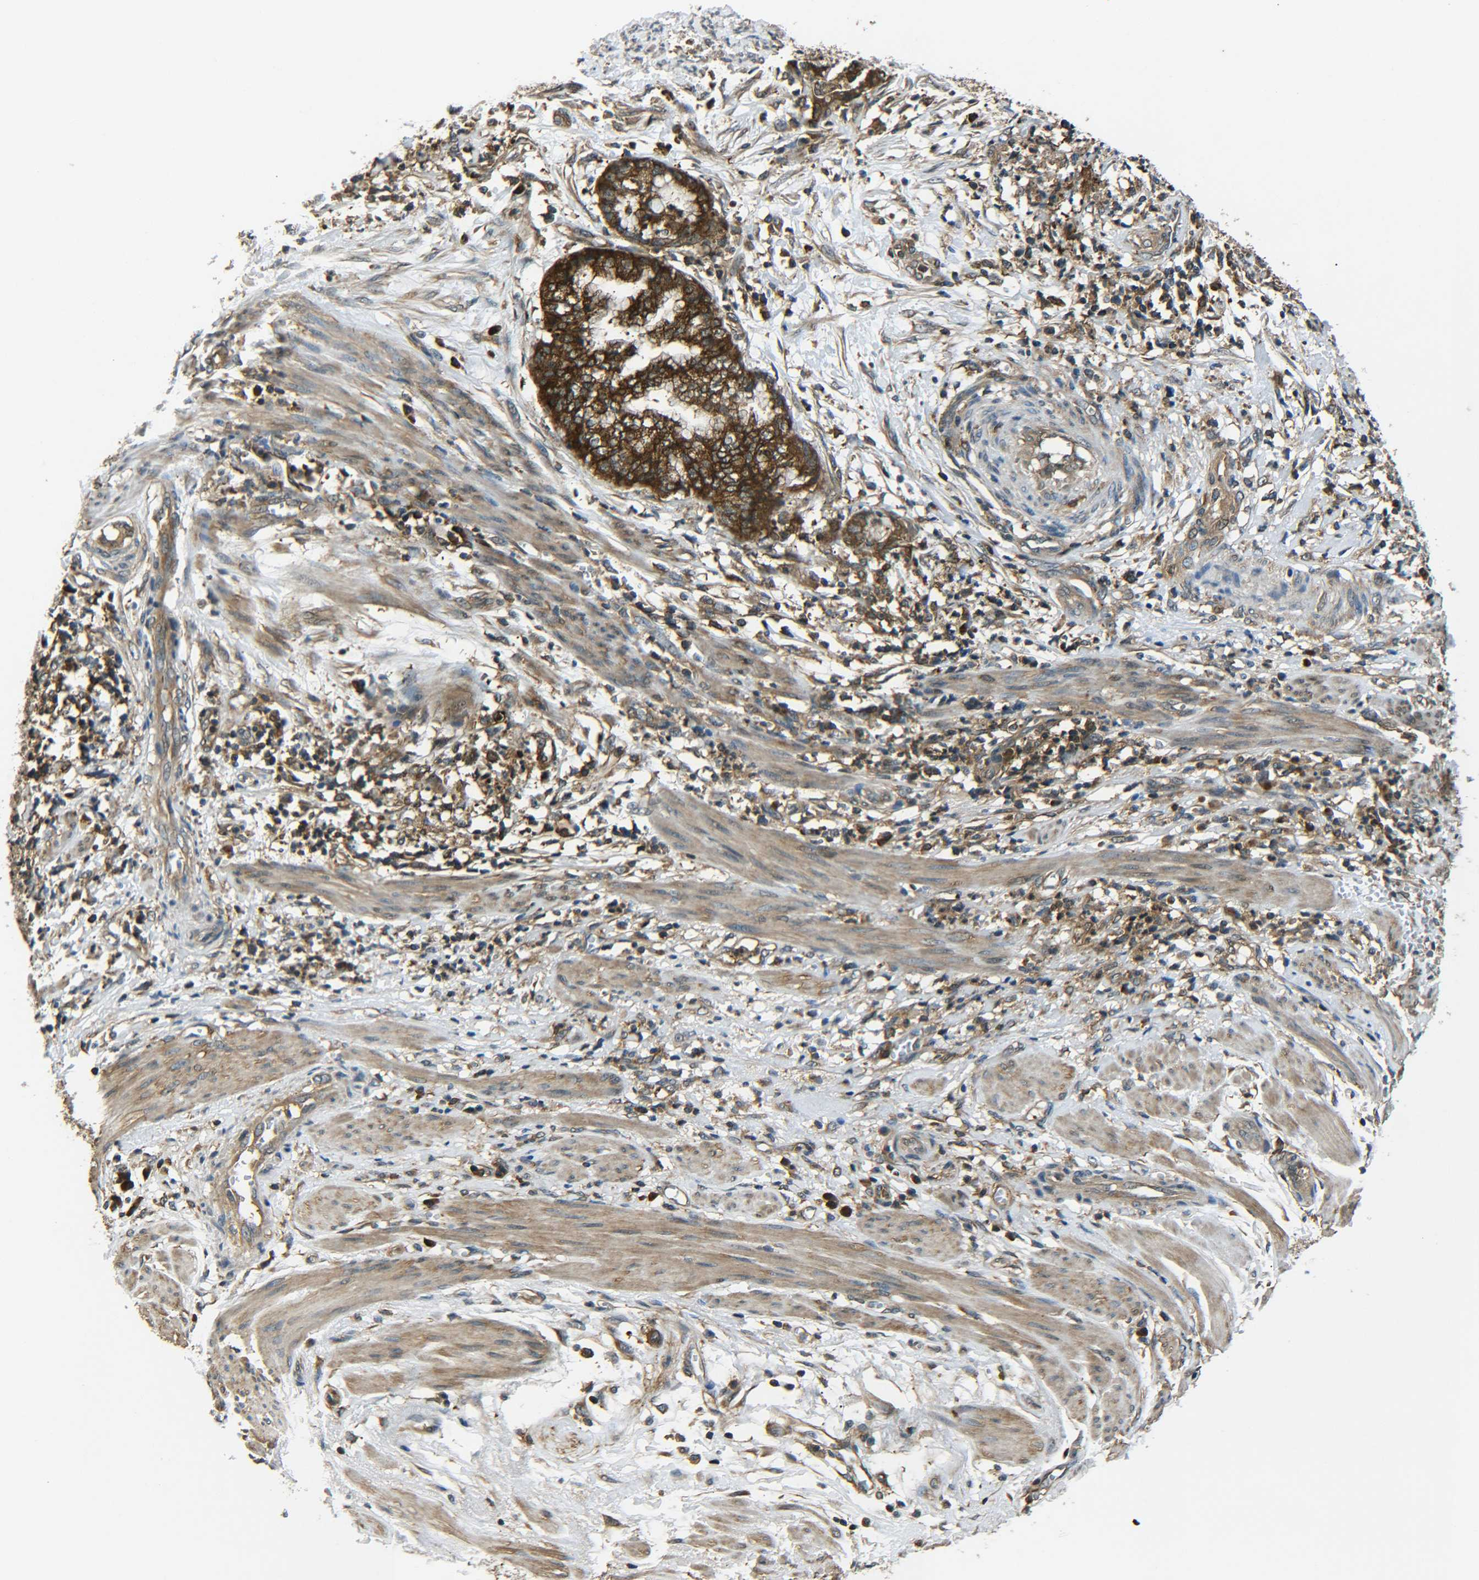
{"staining": {"intensity": "strong", "quantity": ">75%", "location": "cytoplasmic/membranous"}, "tissue": "endometrial cancer", "cell_type": "Tumor cells", "image_type": "cancer", "snomed": [{"axis": "morphology", "description": "Necrosis, NOS"}, {"axis": "morphology", "description": "Adenocarcinoma, NOS"}, {"axis": "topography", "description": "Endometrium"}], "caption": "This is a histology image of immunohistochemistry (IHC) staining of endometrial cancer (adenocarcinoma), which shows strong positivity in the cytoplasmic/membranous of tumor cells.", "gene": "PREB", "patient": {"sex": "female", "age": 79}}